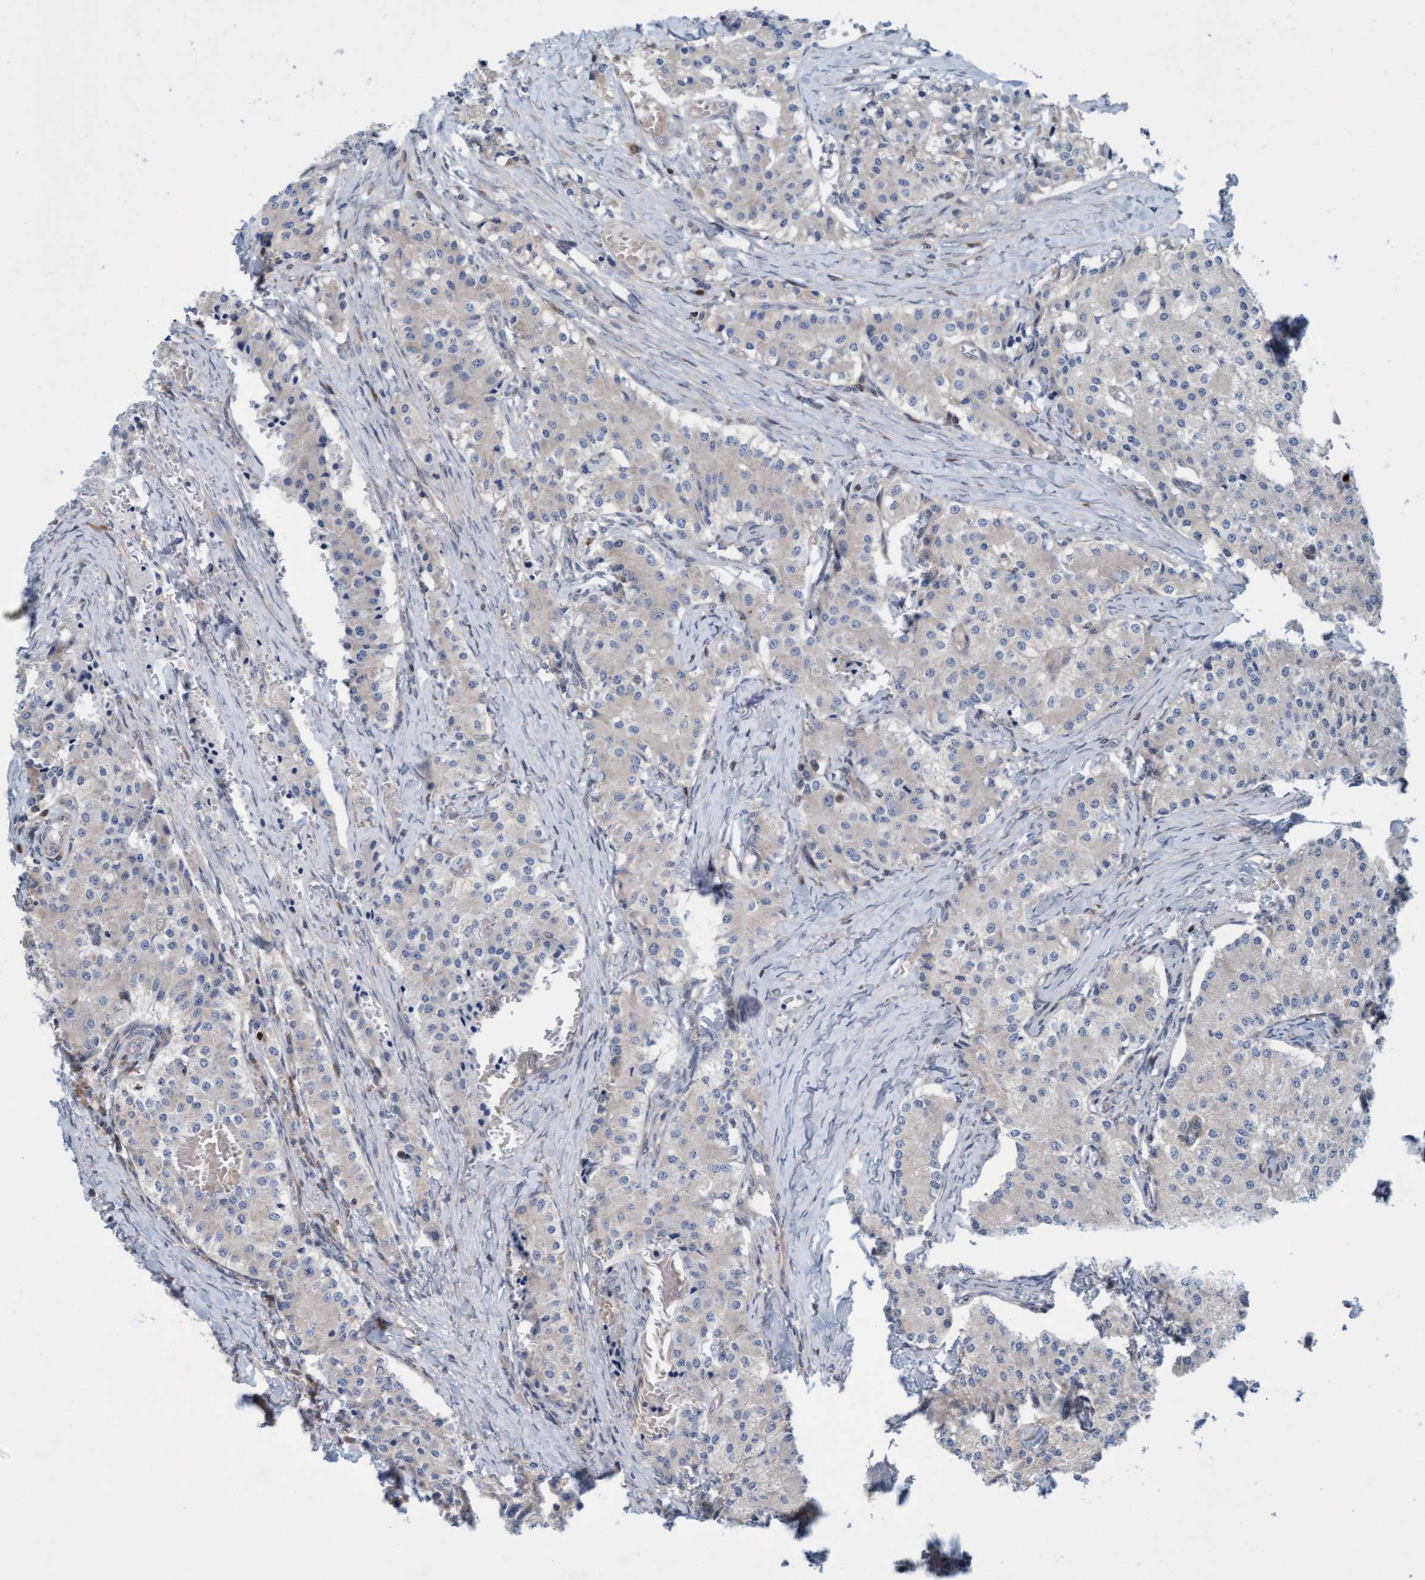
{"staining": {"intensity": "negative", "quantity": "none", "location": "none"}, "tissue": "carcinoid", "cell_type": "Tumor cells", "image_type": "cancer", "snomed": [{"axis": "morphology", "description": "Carcinoid, malignant, NOS"}, {"axis": "topography", "description": "Colon"}], "caption": "Image shows no significant protein expression in tumor cells of carcinoid.", "gene": "KLHL25", "patient": {"sex": "female", "age": 52}}